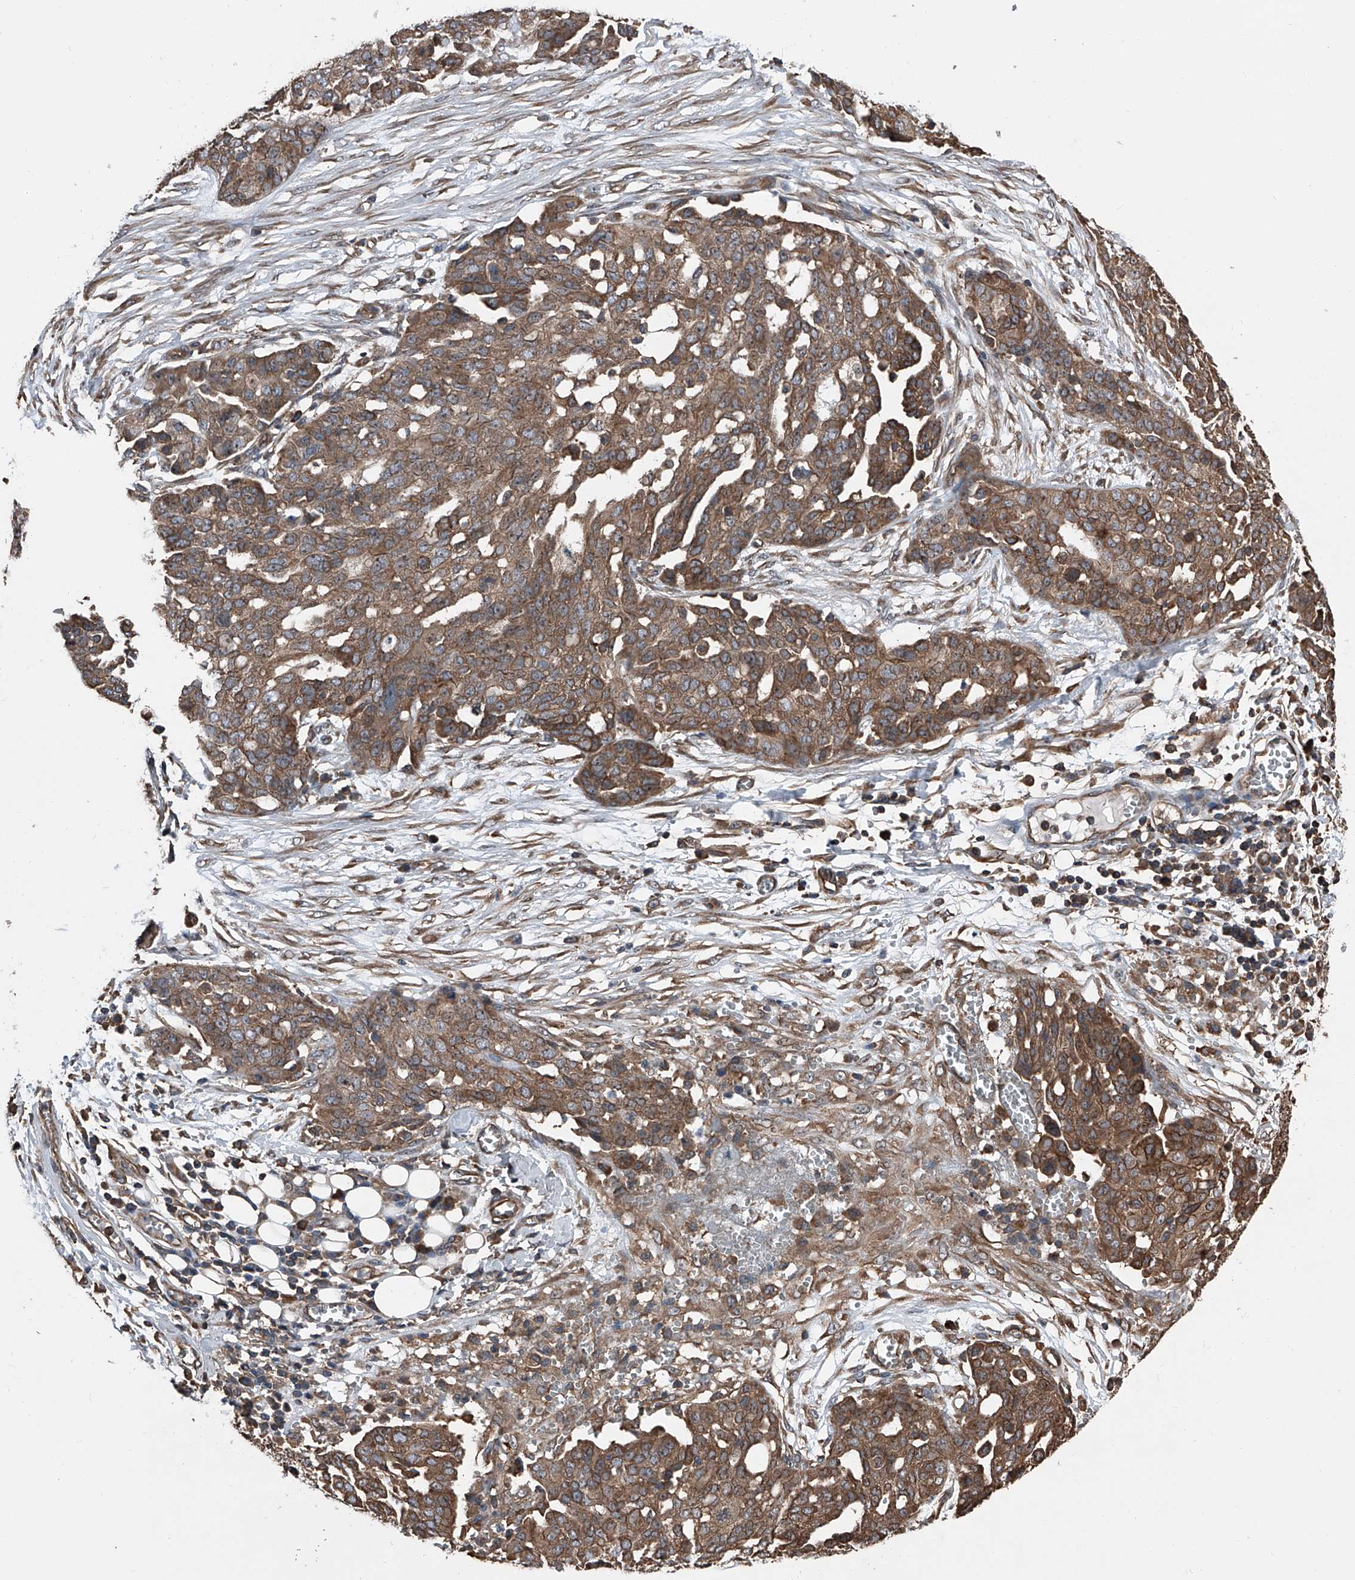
{"staining": {"intensity": "moderate", "quantity": ">75%", "location": "cytoplasmic/membranous"}, "tissue": "ovarian cancer", "cell_type": "Tumor cells", "image_type": "cancer", "snomed": [{"axis": "morphology", "description": "Cystadenocarcinoma, serous, NOS"}, {"axis": "topography", "description": "Soft tissue"}, {"axis": "topography", "description": "Ovary"}], "caption": "High-magnification brightfield microscopy of serous cystadenocarcinoma (ovarian) stained with DAB (brown) and counterstained with hematoxylin (blue). tumor cells exhibit moderate cytoplasmic/membranous positivity is appreciated in approximately>75% of cells. (IHC, brightfield microscopy, high magnification).", "gene": "KCNJ2", "patient": {"sex": "female", "age": 57}}